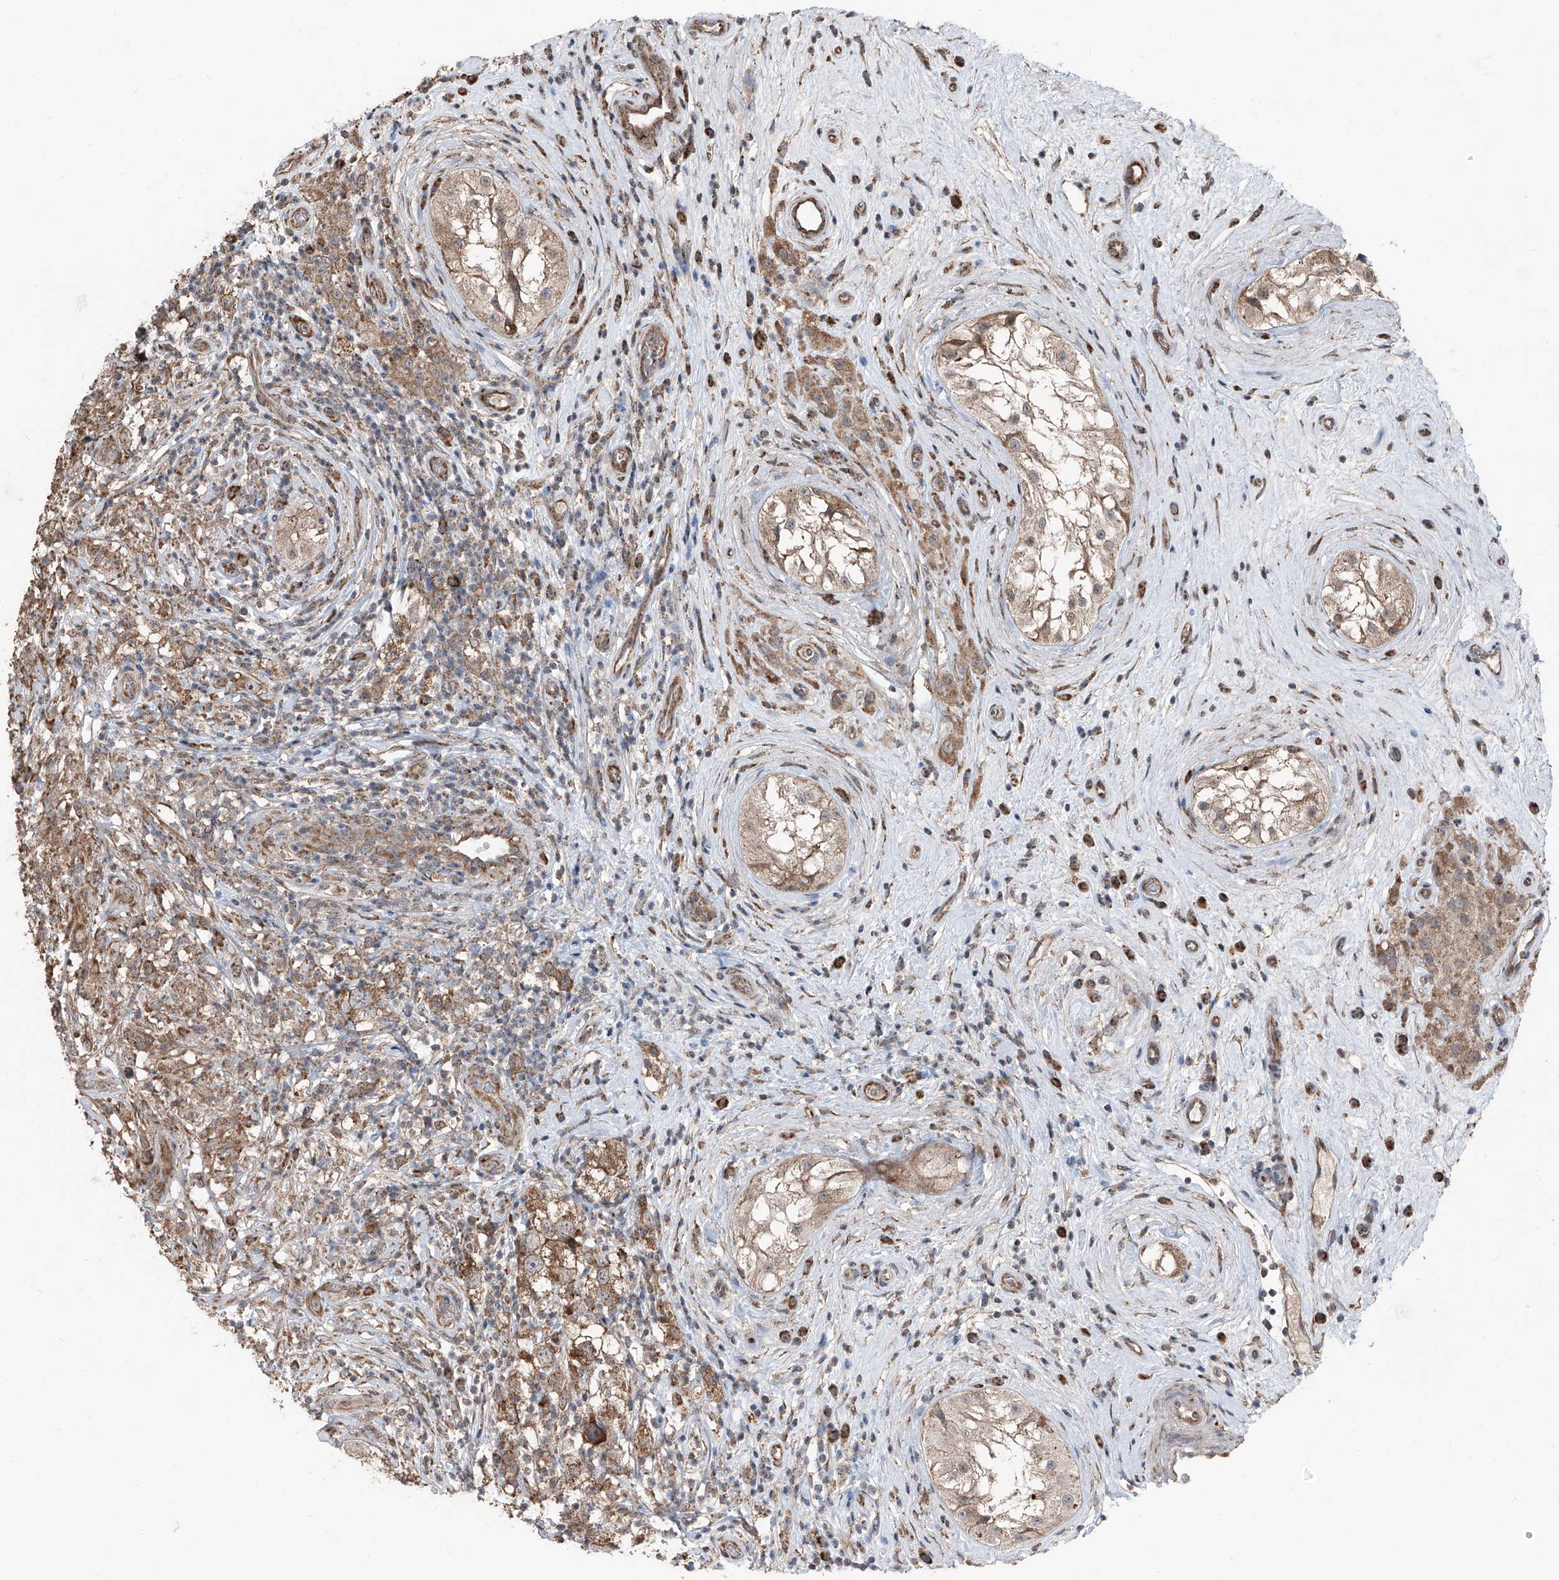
{"staining": {"intensity": "moderate", "quantity": "25%-75%", "location": "cytoplasmic/membranous"}, "tissue": "testis cancer", "cell_type": "Tumor cells", "image_type": "cancer", "snomed": [{"axis": "morphology", "description": "Seminoma, NOS"}, {"axis": "topography", "description": "Testis"}], "caption": "High-magnification brightfield microscopy of testis cancer (seminoma) stained with DAB (3,3'-diaminobenzidine) (brown) and counterstained with hematoxylin (blue). tumor cells exhibit moderate cytoplasmic/membranous positivity is present in about25%-75% of cells.", "gene": "LIMK1", "patient": {"sex": "male", "age": 49}}